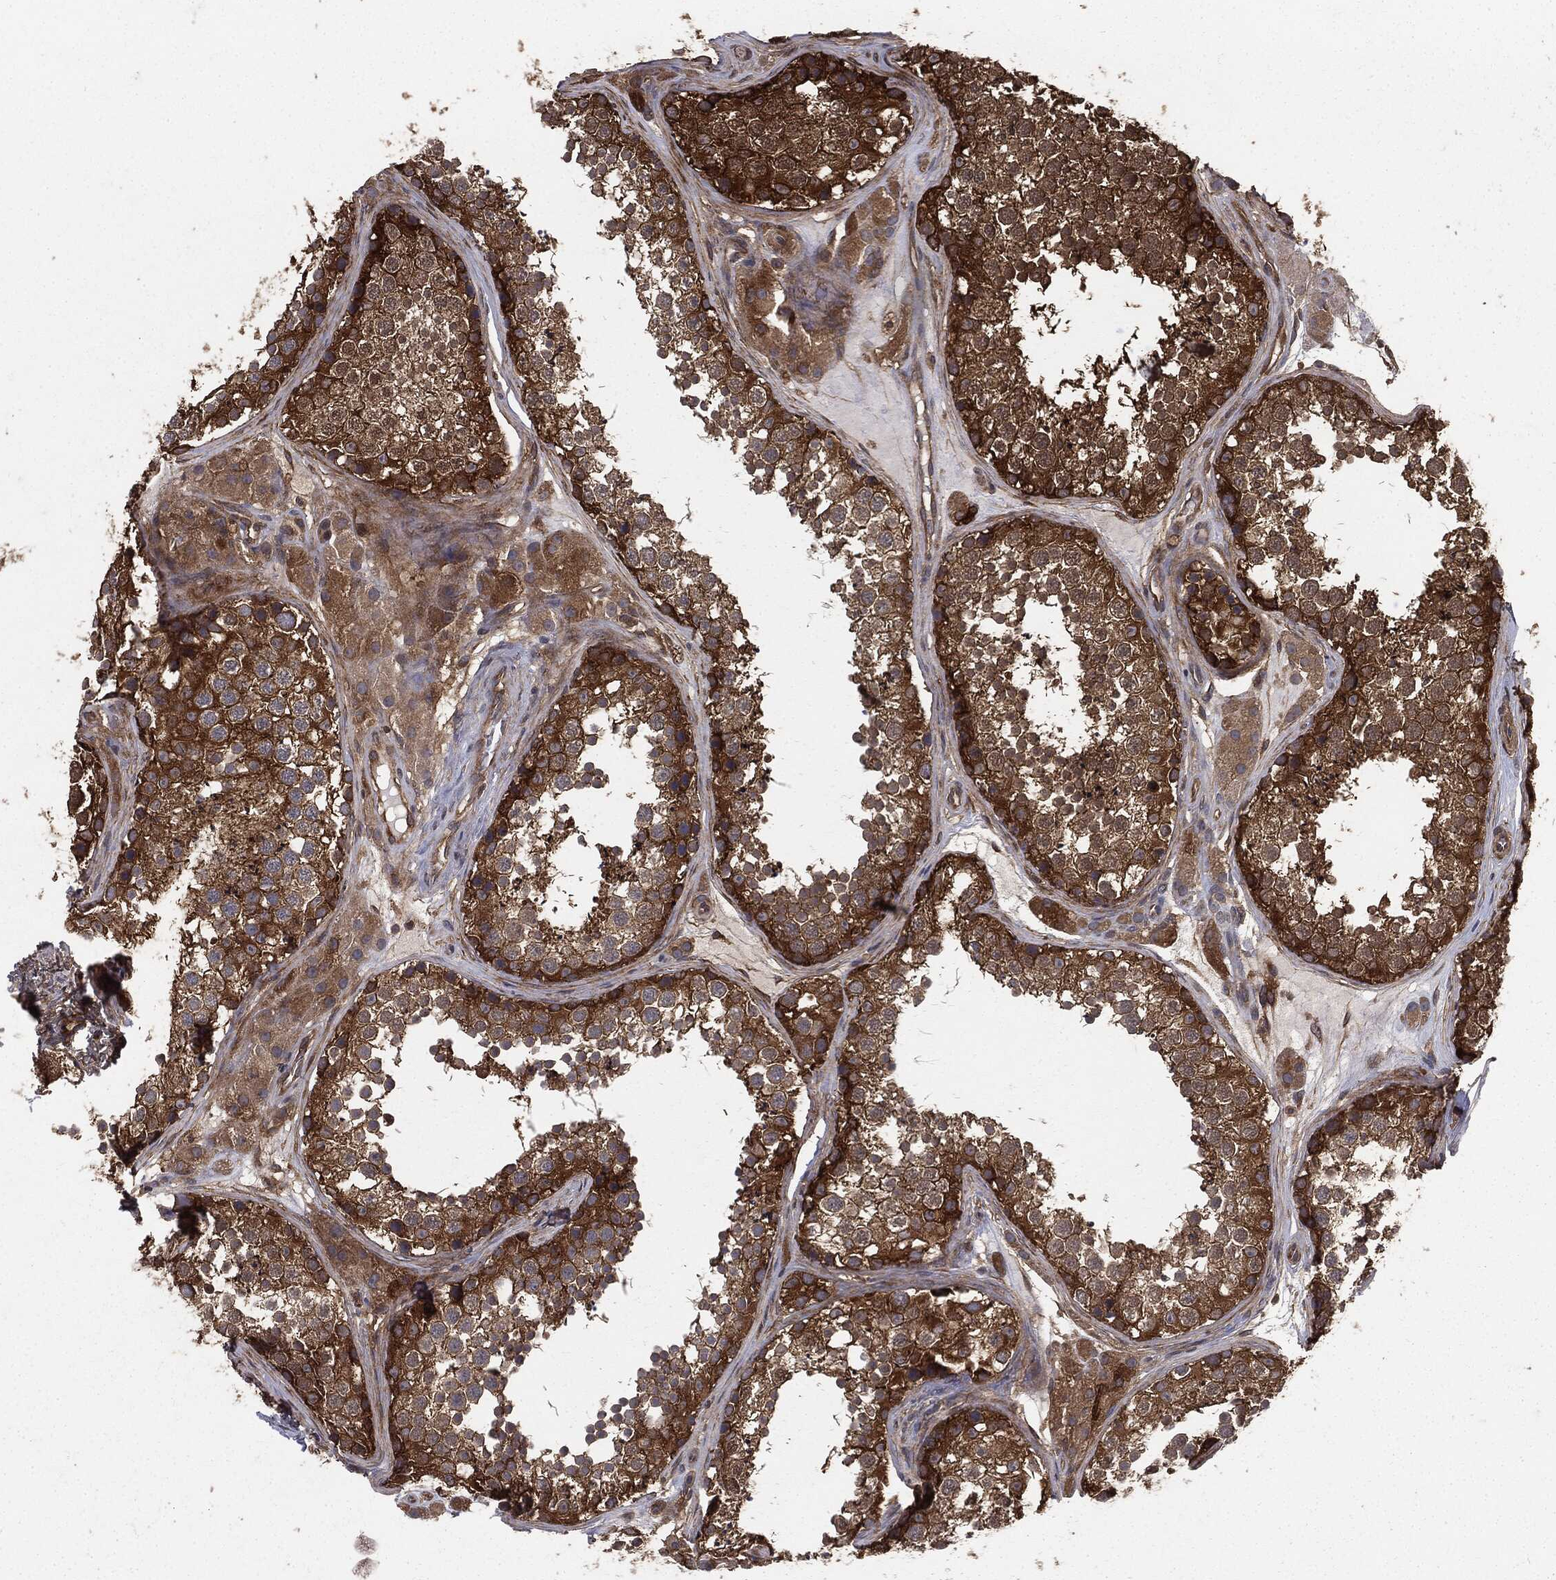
{"staining": {"intensity": "strong", "quantity": ">75%", "location": "cytoplasmic/membranous"}, "tissue": "testis", "cell_type": "Cells in seminiferous ducts", "image_type": "normal", "snomed": [{"axis": "morphology", "description": "Normal tissue, NOS"}, {"axis": "topography", "description": "Testis"}], "caption": "The image exhibits a brown stain indicating the presence of a protein in the cytoplasmic/membranous of cells in seminiferous ducts in testis.", "gene": "GNB5", "patient": {"sex": "male", "age": 41}}